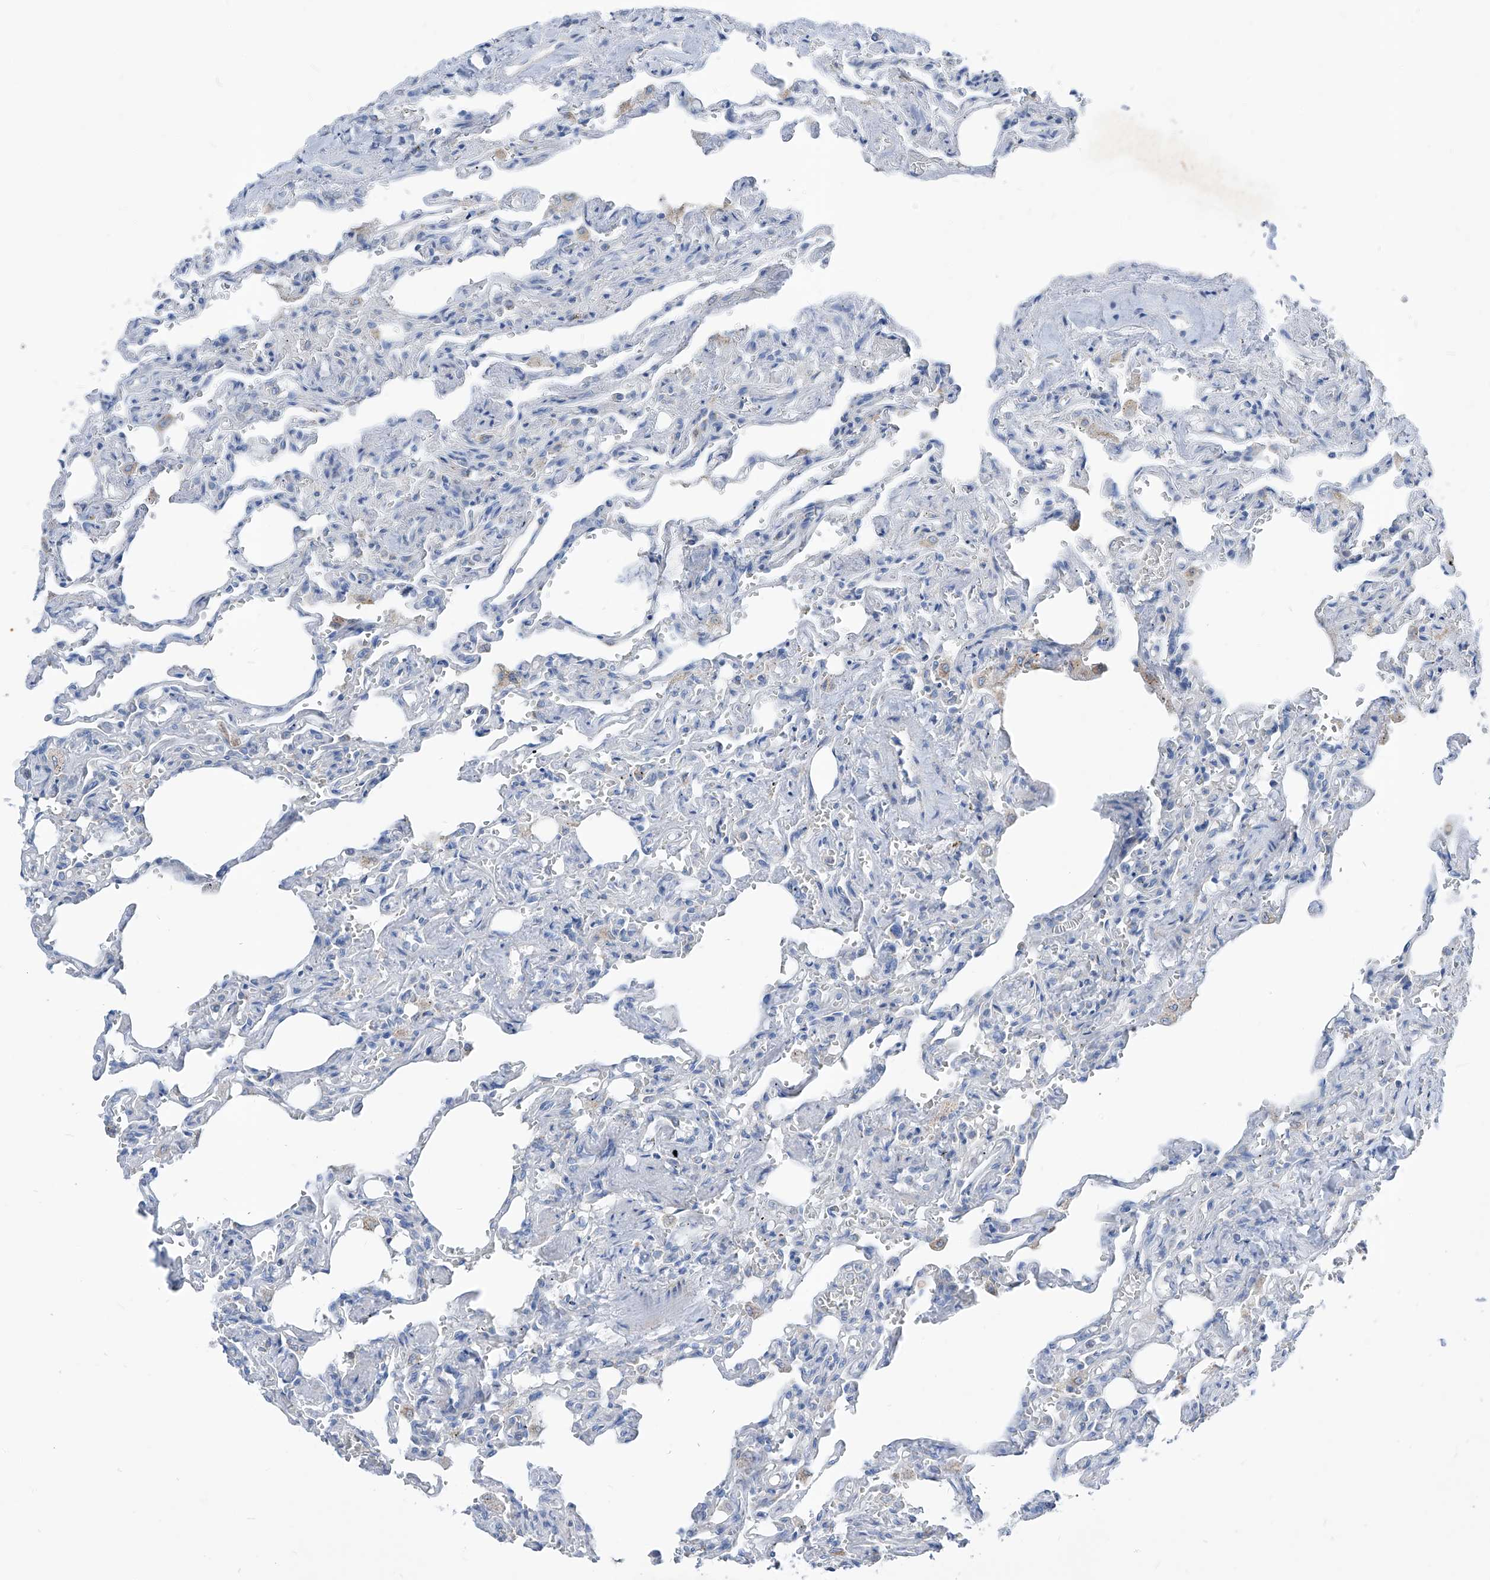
{"staining": {"intensity": "negative", "quantity": "none", "location": "none"}, "tissue": "lung", "cell_type": "Alveolar cells", "image_type": "normal", "snomed": [{"axis": "morphology", "description": "Normal tissue, NOS"}, {"axis": "topography", "description": "Lung"}], "caption": "This photomicrograph is of benign lung stained with immunohistochemistry to label a protein in brown with the nuclei are counter-stained blue. There is no staining in alveolar cells.", "gene": "AGPS", "patient": {"sex": "male", "age": 21}}